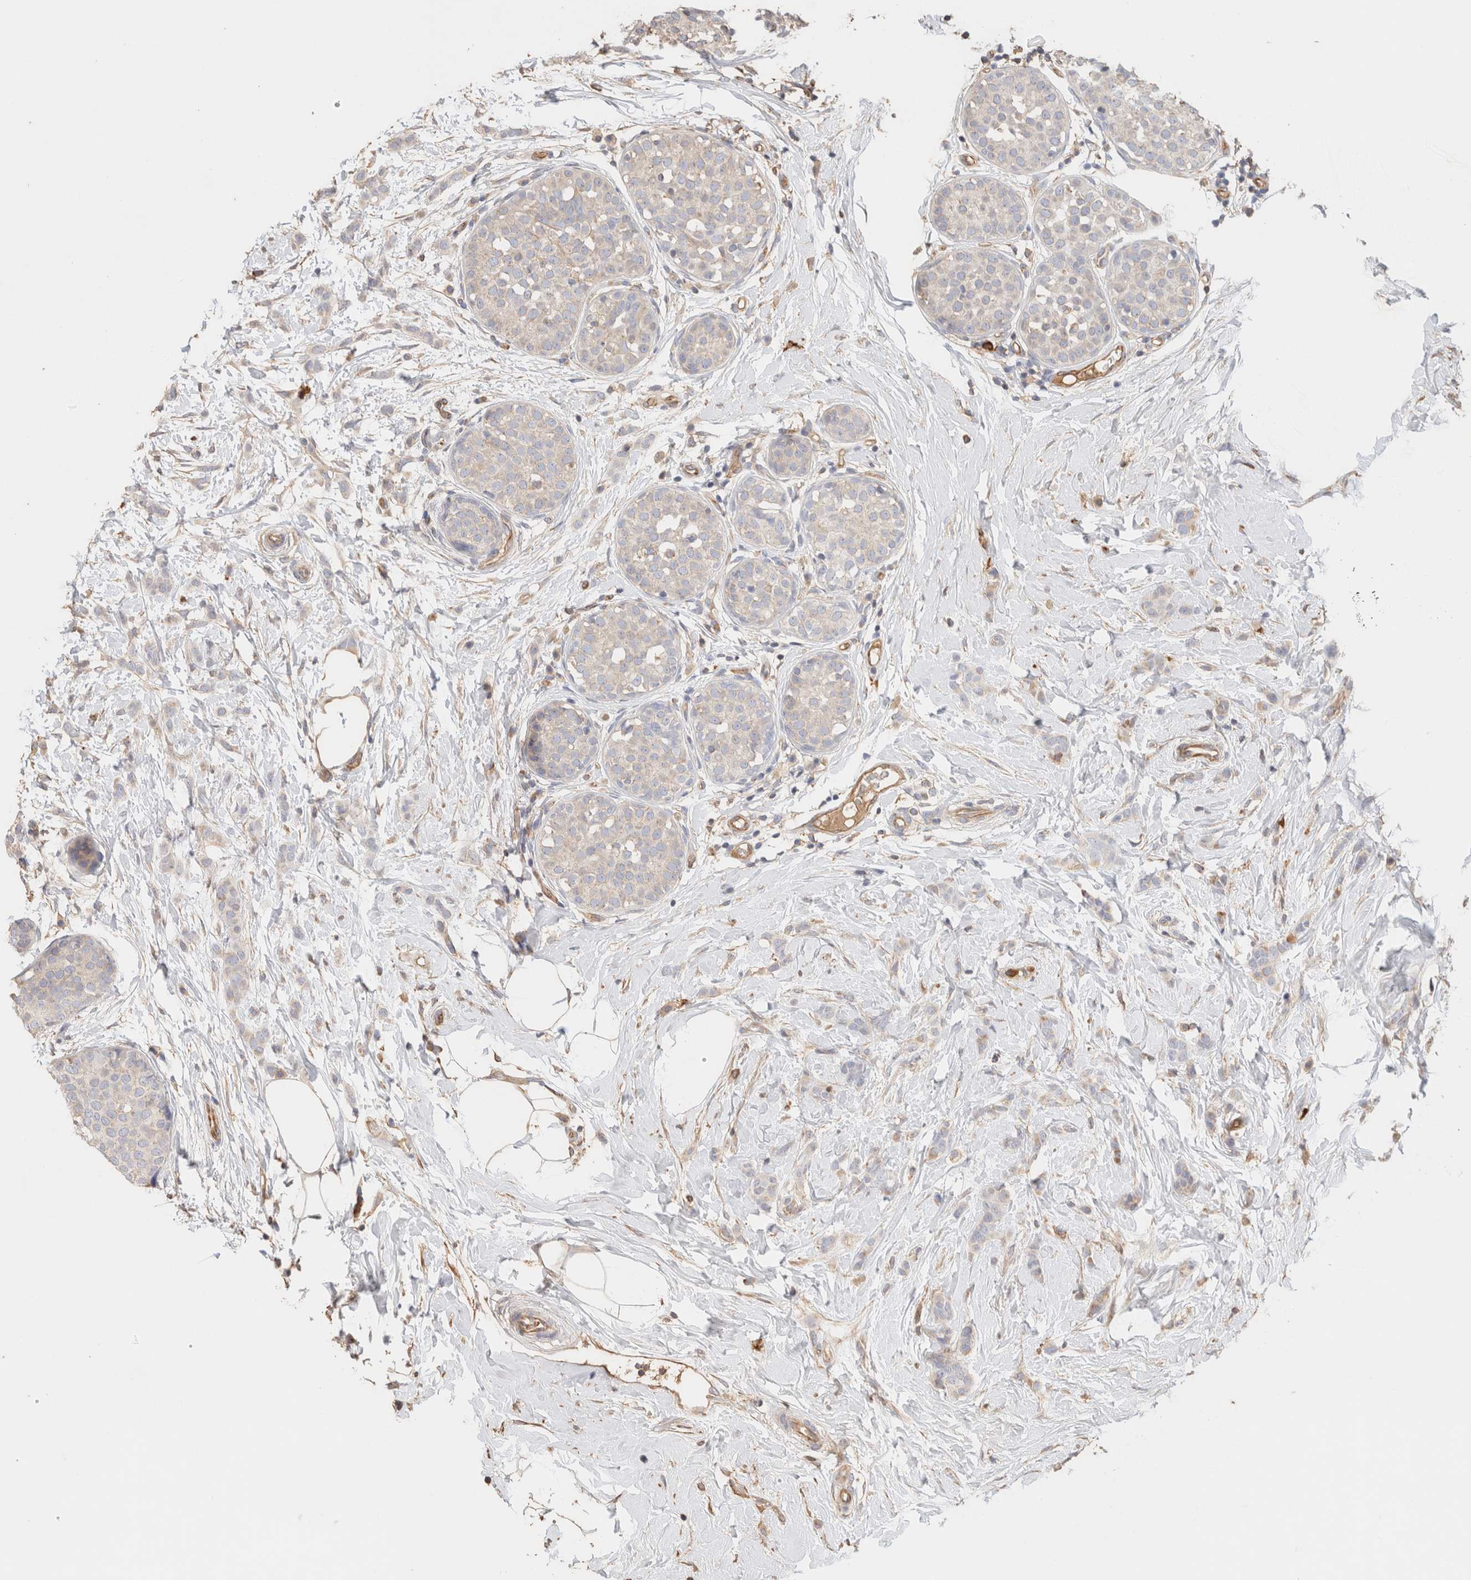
{"staining": {"intensity": "weak", "quantity": "<25%", "location": "cytoplasmic/membranous"}, "tissue": "breast cancer", "cell_type": "Tumor cells", "image_type": "cancer", "snomed": [{"axis": "morphology", "description": "Lobular carcinoma, in situ"}, {"axis": "morphology", "description": "Lobular carcinoma"}, {"axis": "topography", "description": "Breast"}], "caption": "The image demonstrates no significant positivity in tumor cells of breast lobular carcinoma in situ.", "gene": "PROS1", "patient": {"sex": "female", "age": 41}}